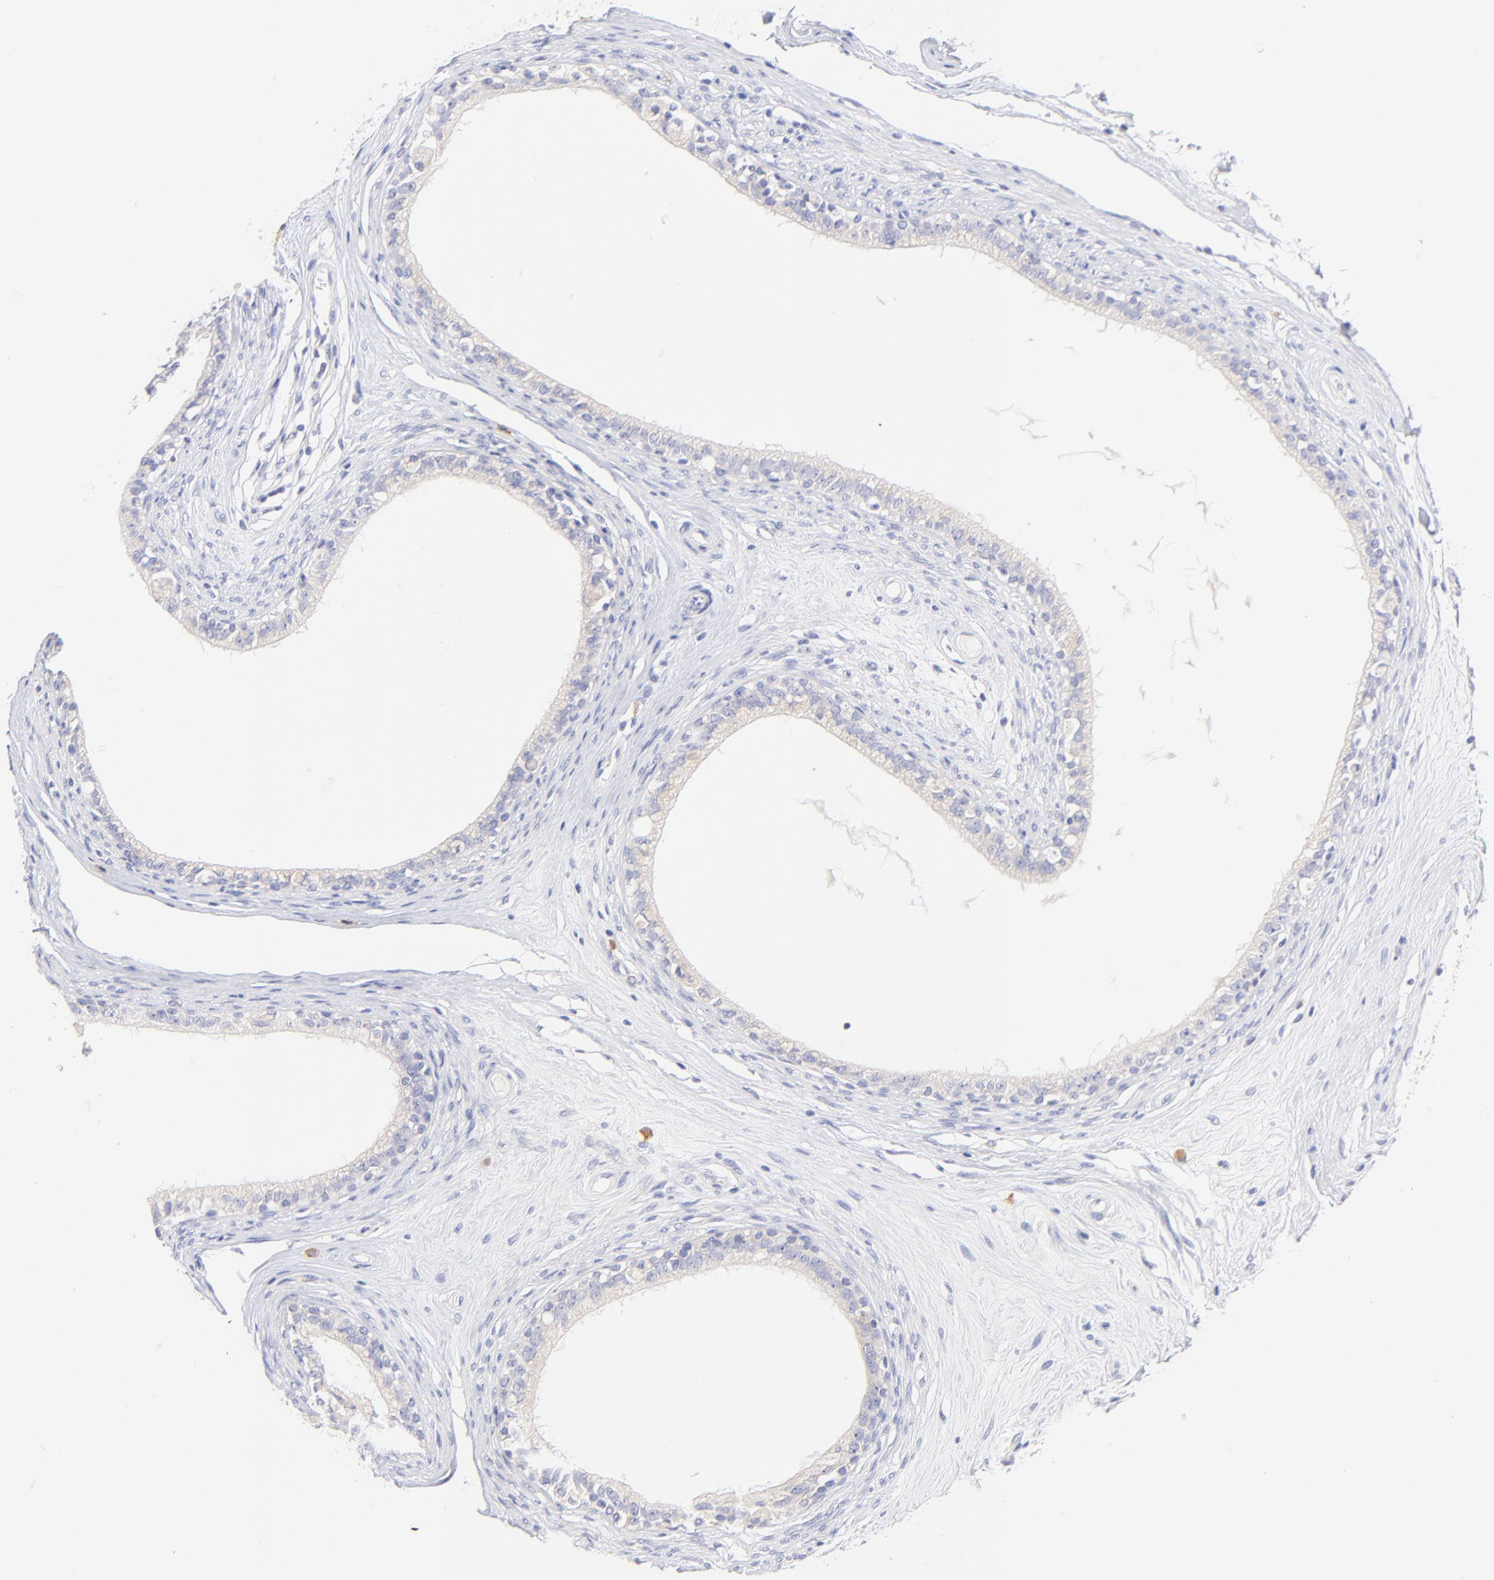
{"staining": {"intensity": "weak", "quantity": "<25%", "location": "cytoplasmic/membranous"}, "tissue": "epididymis", "cell_type": "Glandular cells", "image_type": "normal", "snomed": [{"axis": "morphology", "description": "Normal tissue, NOS"}, {"axis": "morphology", "description": "Inflammation, NOS"}, {"axis": "topography", "description": "Epididymis"}], "caption": "High magnification brightfield microscopy of benign epididymis stained with DAB (brown) and counterstained with hematoxylin (blue): glandular cells show no significant staining.", "gene": "EBP", "patient": {"sex": "male", "age": 84}}